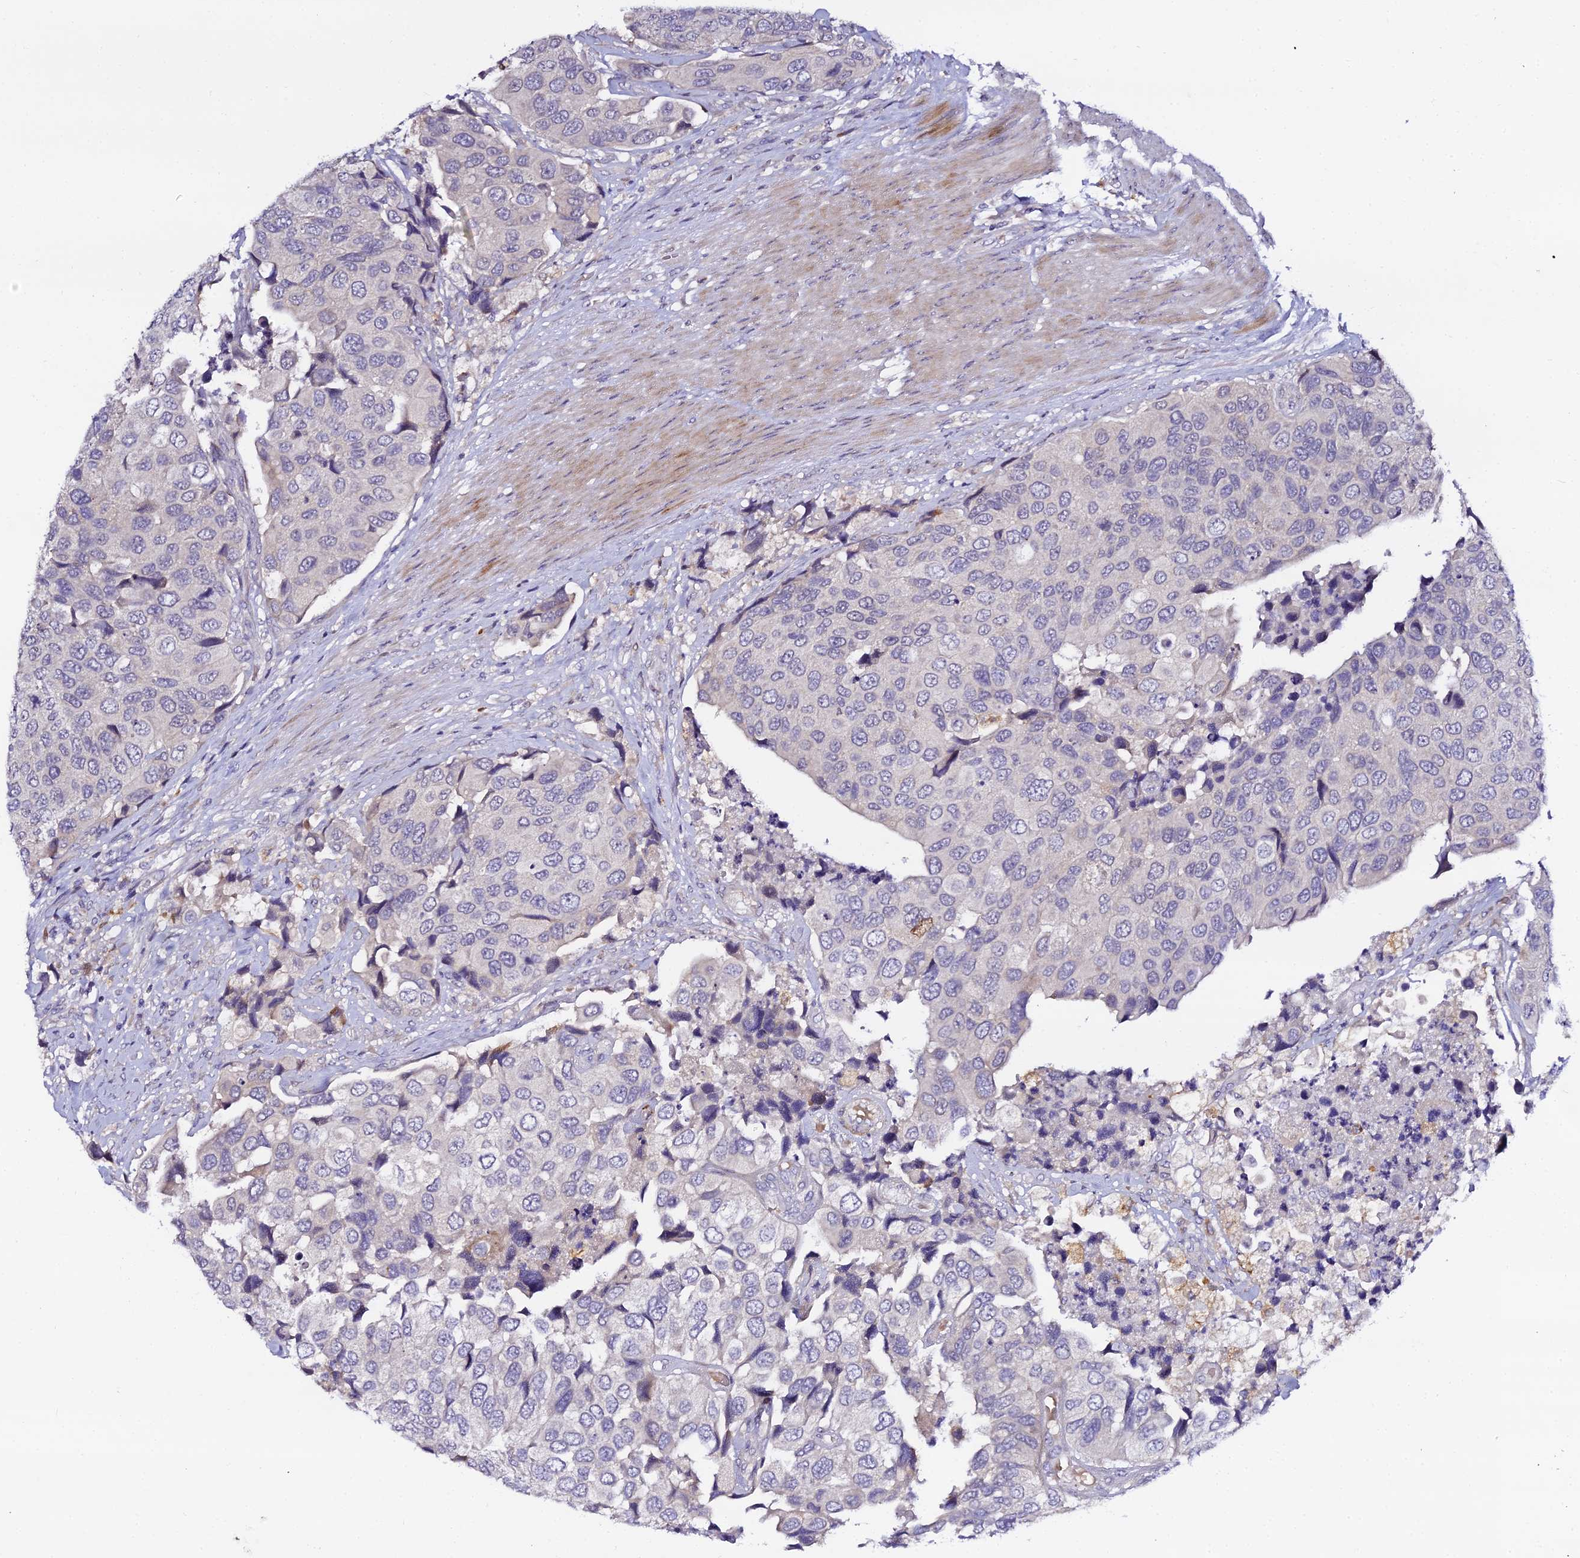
{"staining": {"intensity": "weak", "quantity": "<25%", "location": "cytoplasmic/membranous"}, "tissue": "urothelial cancer", "cell_type": "Tumor cells", "image_type": "cancer", "snomed": [{"axis": "morphology", "description": "Urothelial carcinoma, High grade"}, {"axis": "topography", "description": "Urinary bladder"}], "caption": "The micrograph shows no significant expression in tumor cells of urothelial cancer.", "gene": "IL4I1", "patient": {"sex": "male", "age": 74}}